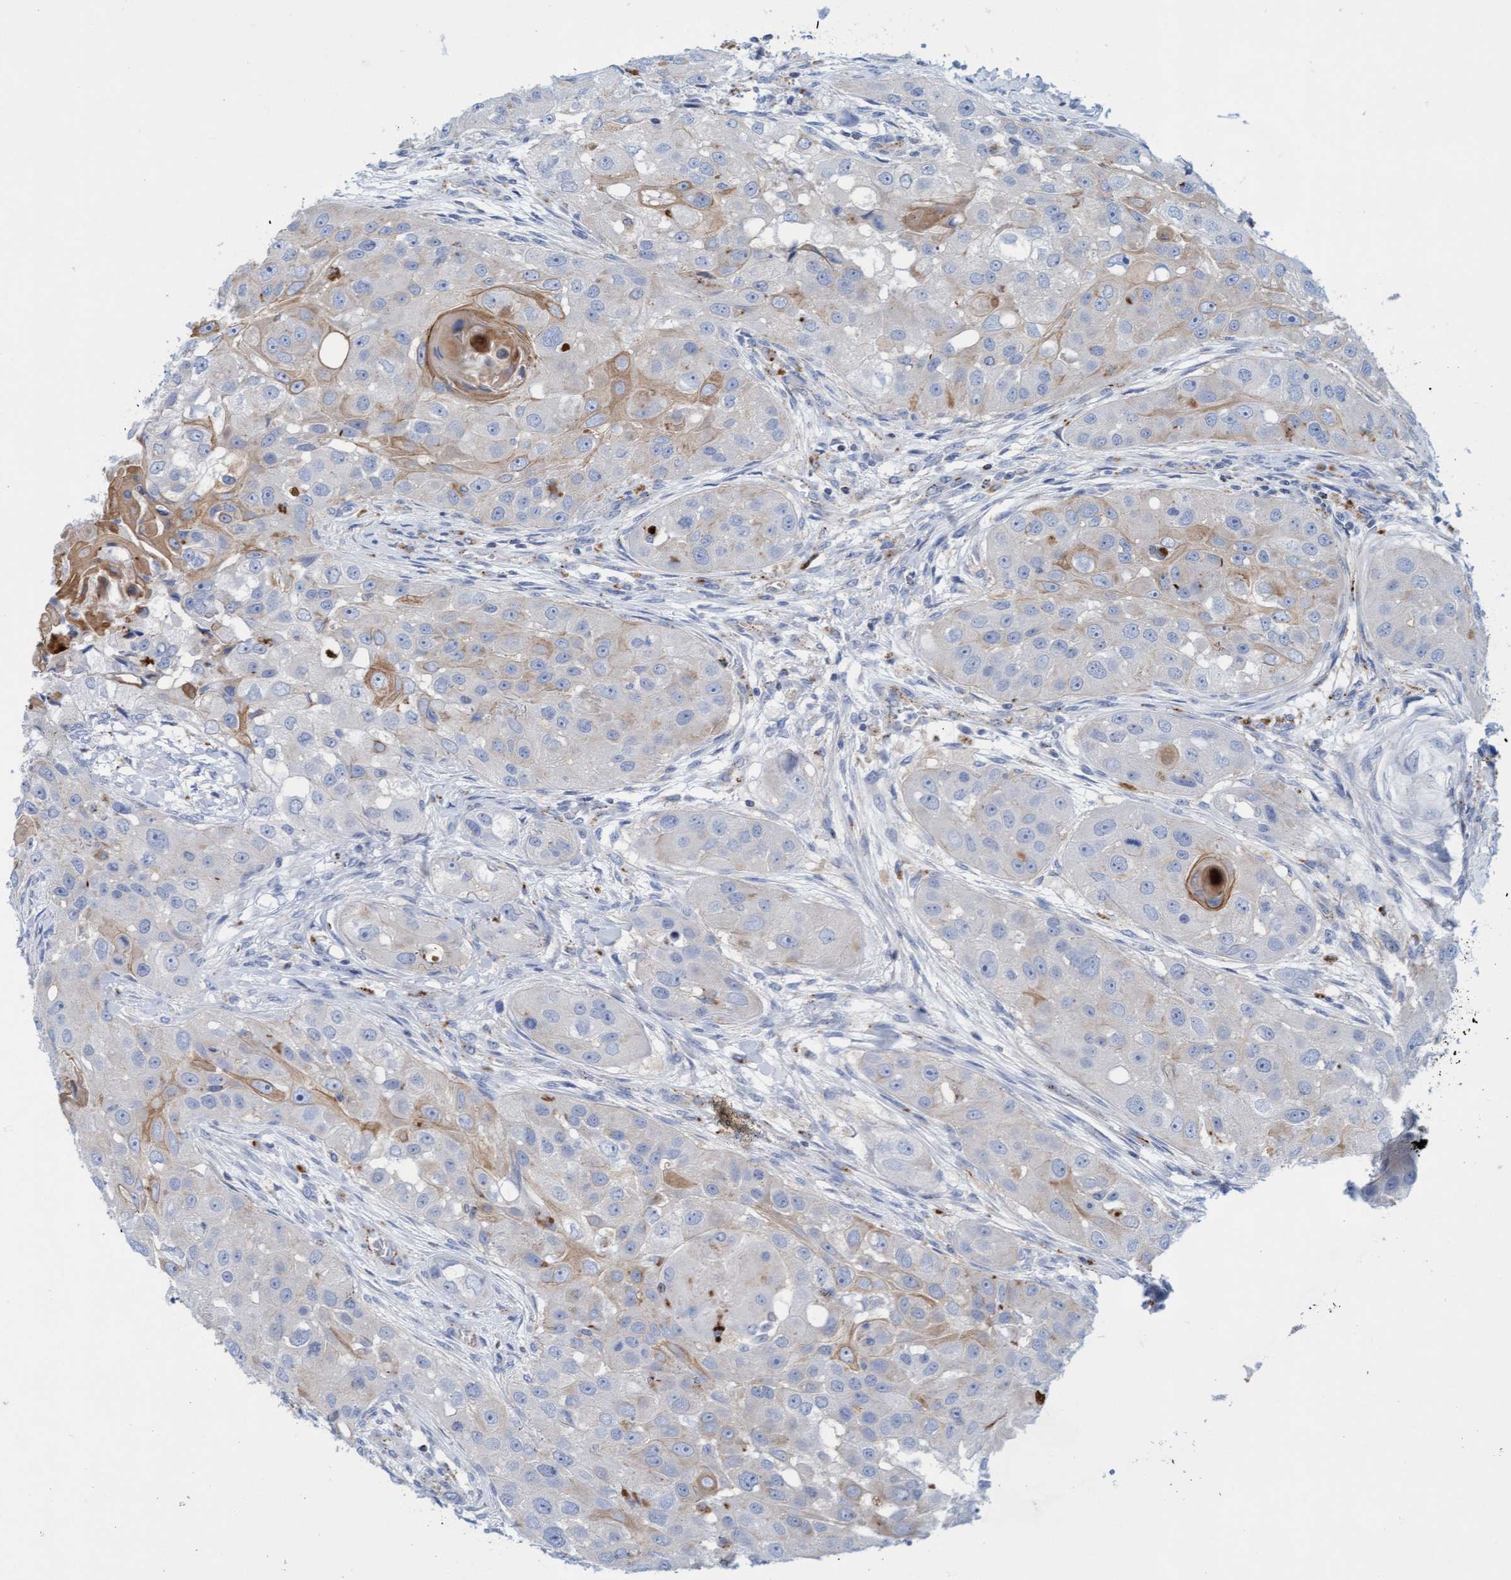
{"staining": {"intensity": "moderate", "quantity": "<25%", "location": "cytoplasmic/membranous"}, "tissue": "head and neck cancer", "cell_type": "Tumor cells", "image_type": "cancer", "snomed": [{"axis": "morphology", "description": "Normal tissue, NOS"}, {"axis": "morphology", "description": "Squamous cell carcinoma, NOS"}, {"axis": "topography", "description": "Skeletal muscle"}, {"axis": "topography", "description": "Head-Neck"}], "caption": "This histopathology image shows IHC staining of human head and neck cancer (squamous cell carcinoma), with low moderate cytoplasmic/membranous positivity in approximately <25% of tumor cells.", "gene": "SGSH", "patient": {"sex": "male", "age": 51}}